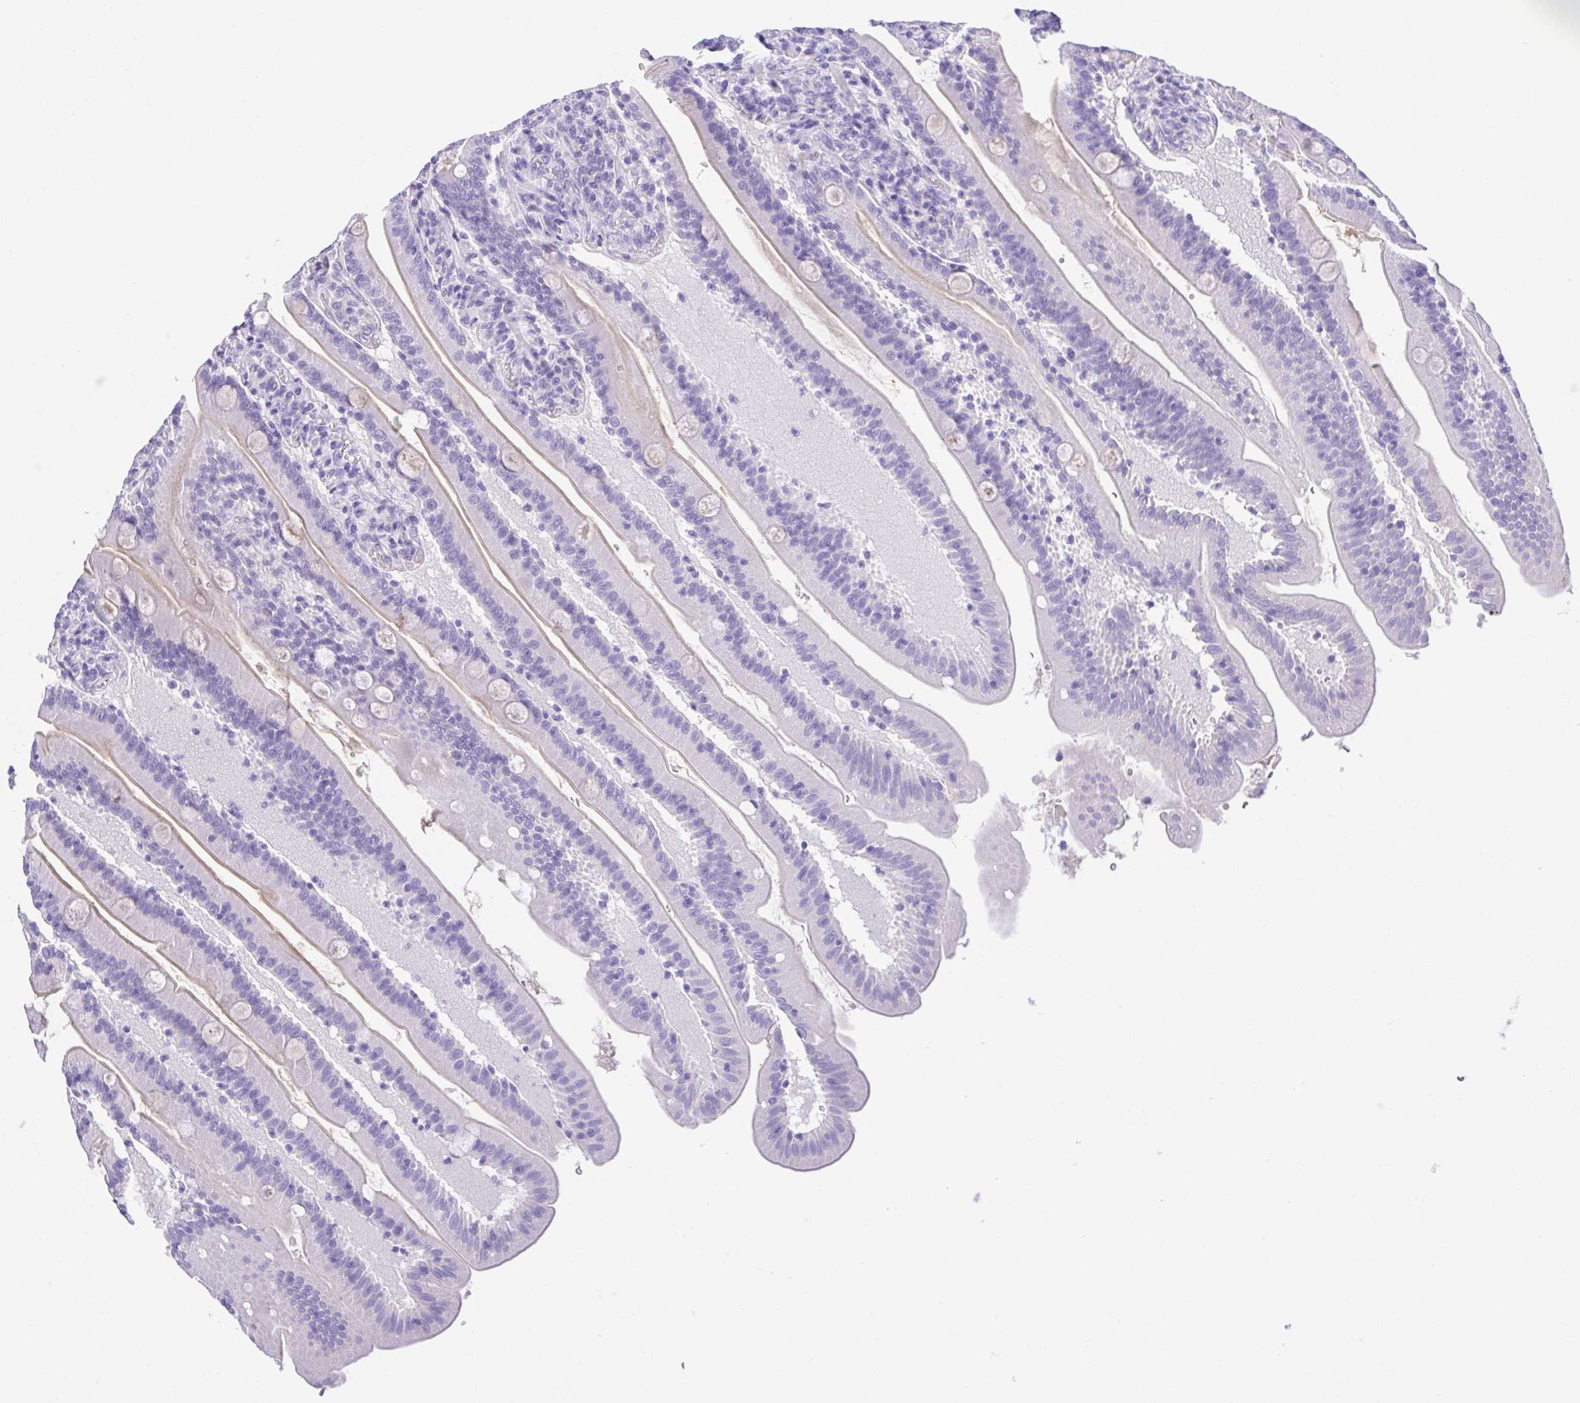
{"staining": {"intensity": "weak", "quantity": "<25%", "location": "cytoplasmic/membranous"}, "tissue": "small intestine", "cell_type": "Glandular cells", "image_type": "normal", "snomed": [{"axis": "morphology", "description": "Normal tissue, NOS"}, {"axis": "topography", "description": "Small intestine"}], "caption": "DAB immunohistochemical staining of benign small intestine reveals no significant positivity in glandular cells.", "gene": "SPATA4", "patient": {"sex": "male", "age": 37}}